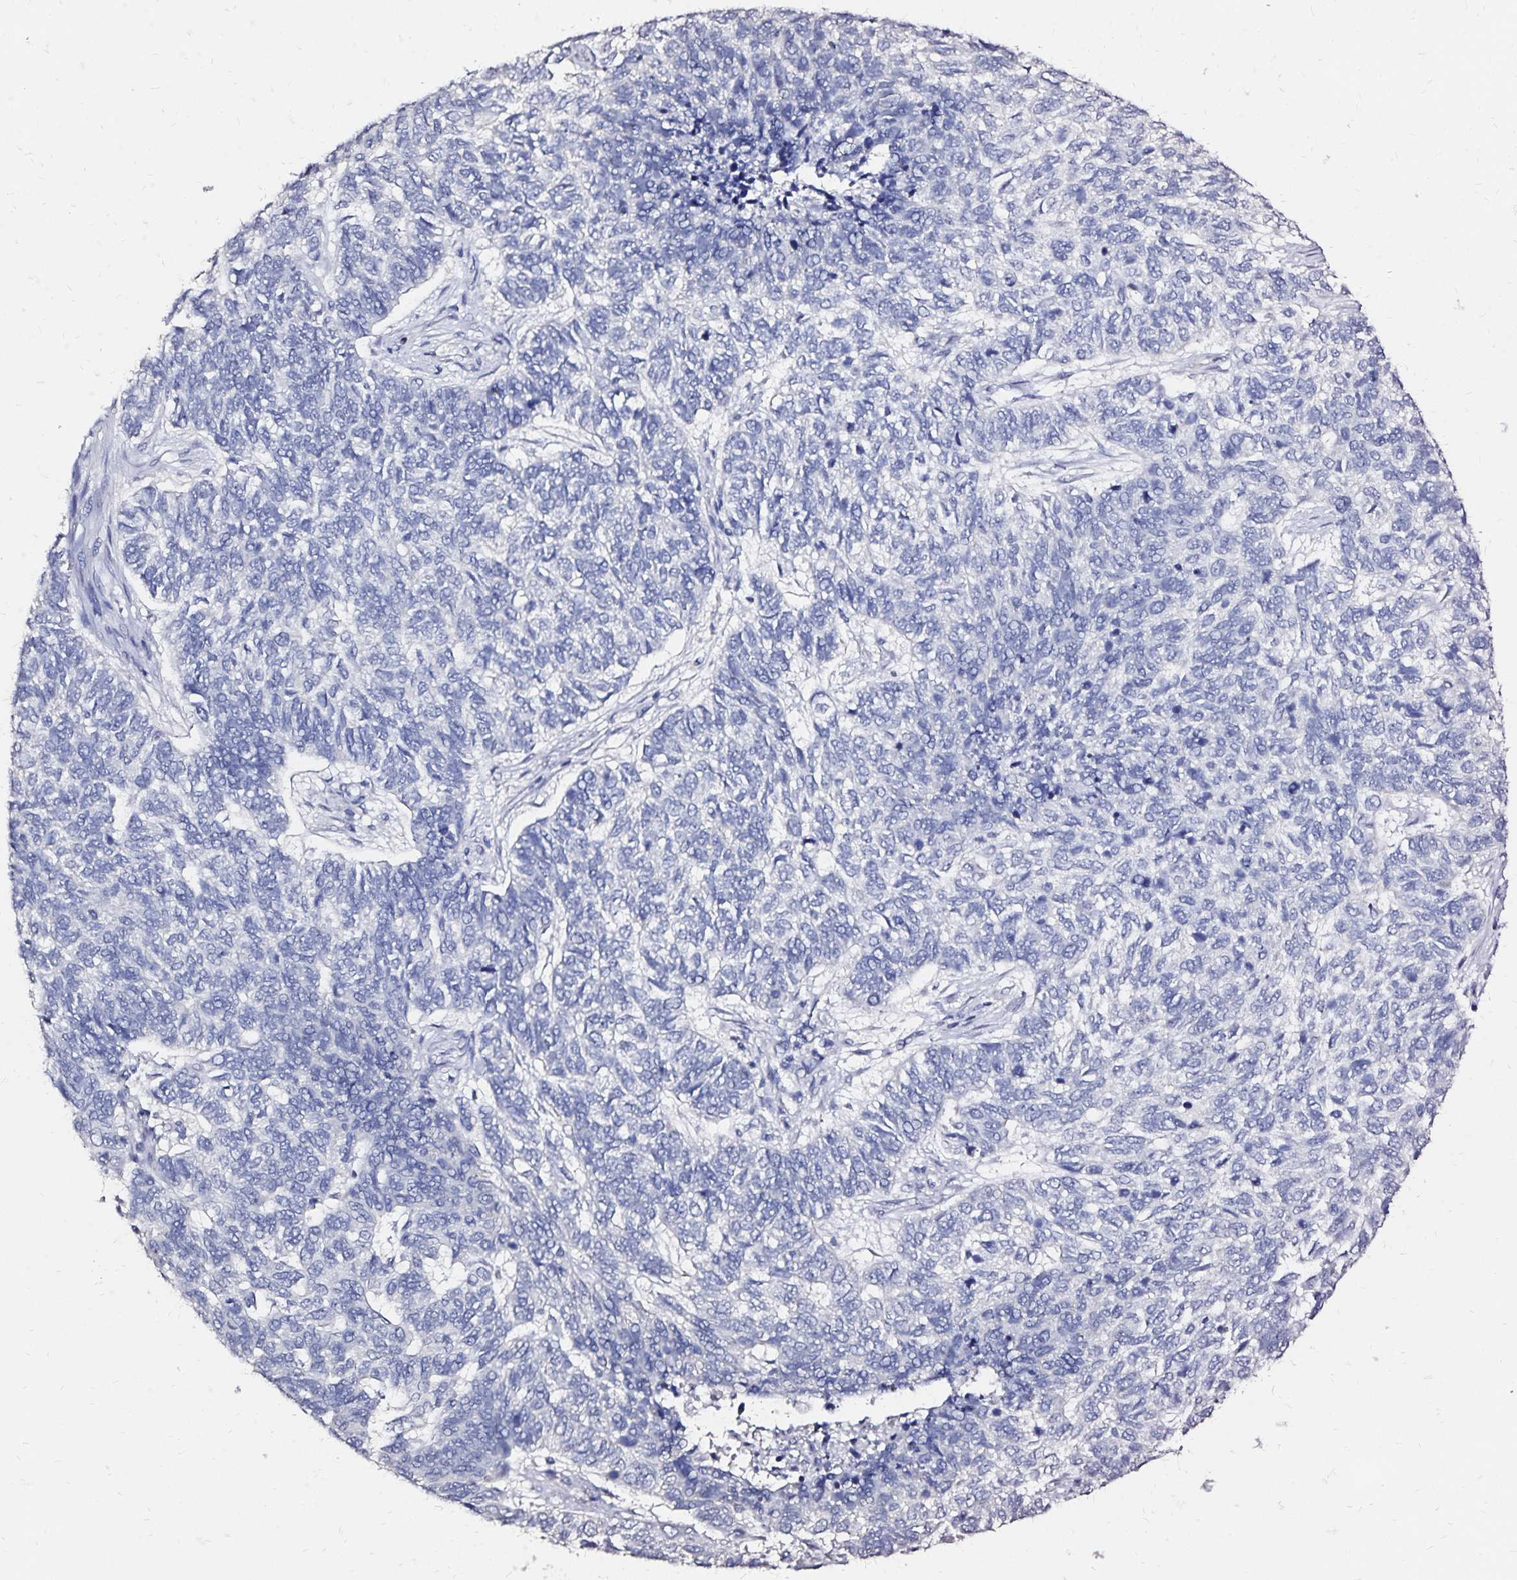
{"staining": {"intensity": "negative", "quantity": "none", "location": "none"}, "tissue": "skin cancer", "cell_type": "Tumor cells", "image_type": "cancer", "snomed": [{"axis": "morphology", "description": "Basal cell carcinoma"}, {"axis": "topography", "description": "Skin"}], "caption": "IHC of skin cancer (basal cell carcinoma) reveals no expression in tumor cells.", "gene": "SLC5A1", "patient": {"sex": "female", "age": 65}}